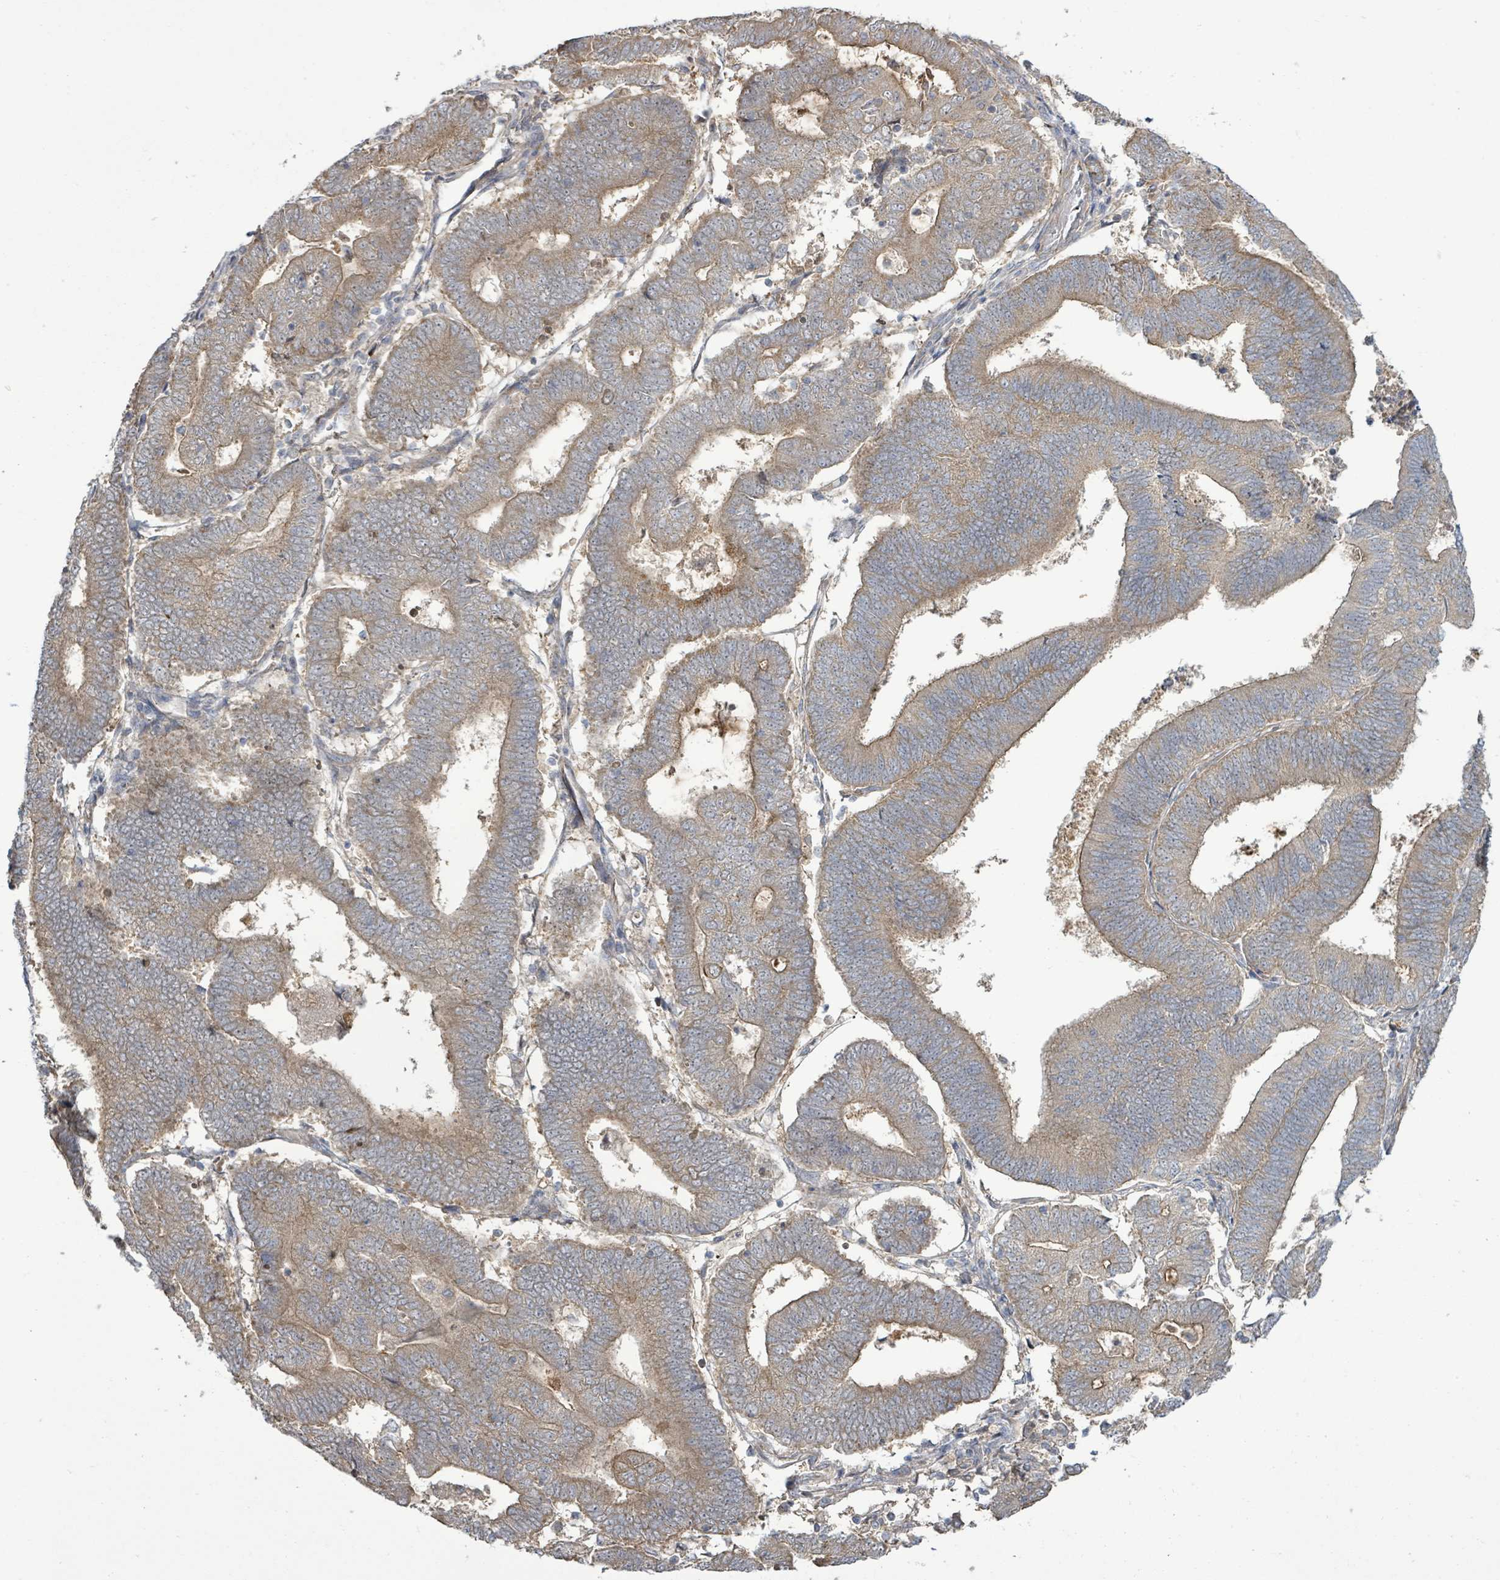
{"staining": {"intensity": "moderate", "quantity": ">75%", "location": "cytoplasmic/membranous"}, "tissue": "endometrial cancer", "cell_type": "Tumor cells", "image_type": "cancer", "snomed": [{"axis": "morphology", "description": "Adenocarcinoma, NOS"}, {"axis": "topography", "description": "Endometrium"}], "caption": "Moderate cytoplasmic/membranous protein expression is present in approximately >75% of tumor cells in endometrial cancer (adenocarcinoma). The protein of interest is stained brown, and the nuclei are stained in blue (DAB (3,3'-diaminobenzidine) IHC with brightfield microscopy, high magnification).", "gene": "KBTBD11", "patient": {"sex": "female", "age": 70}}